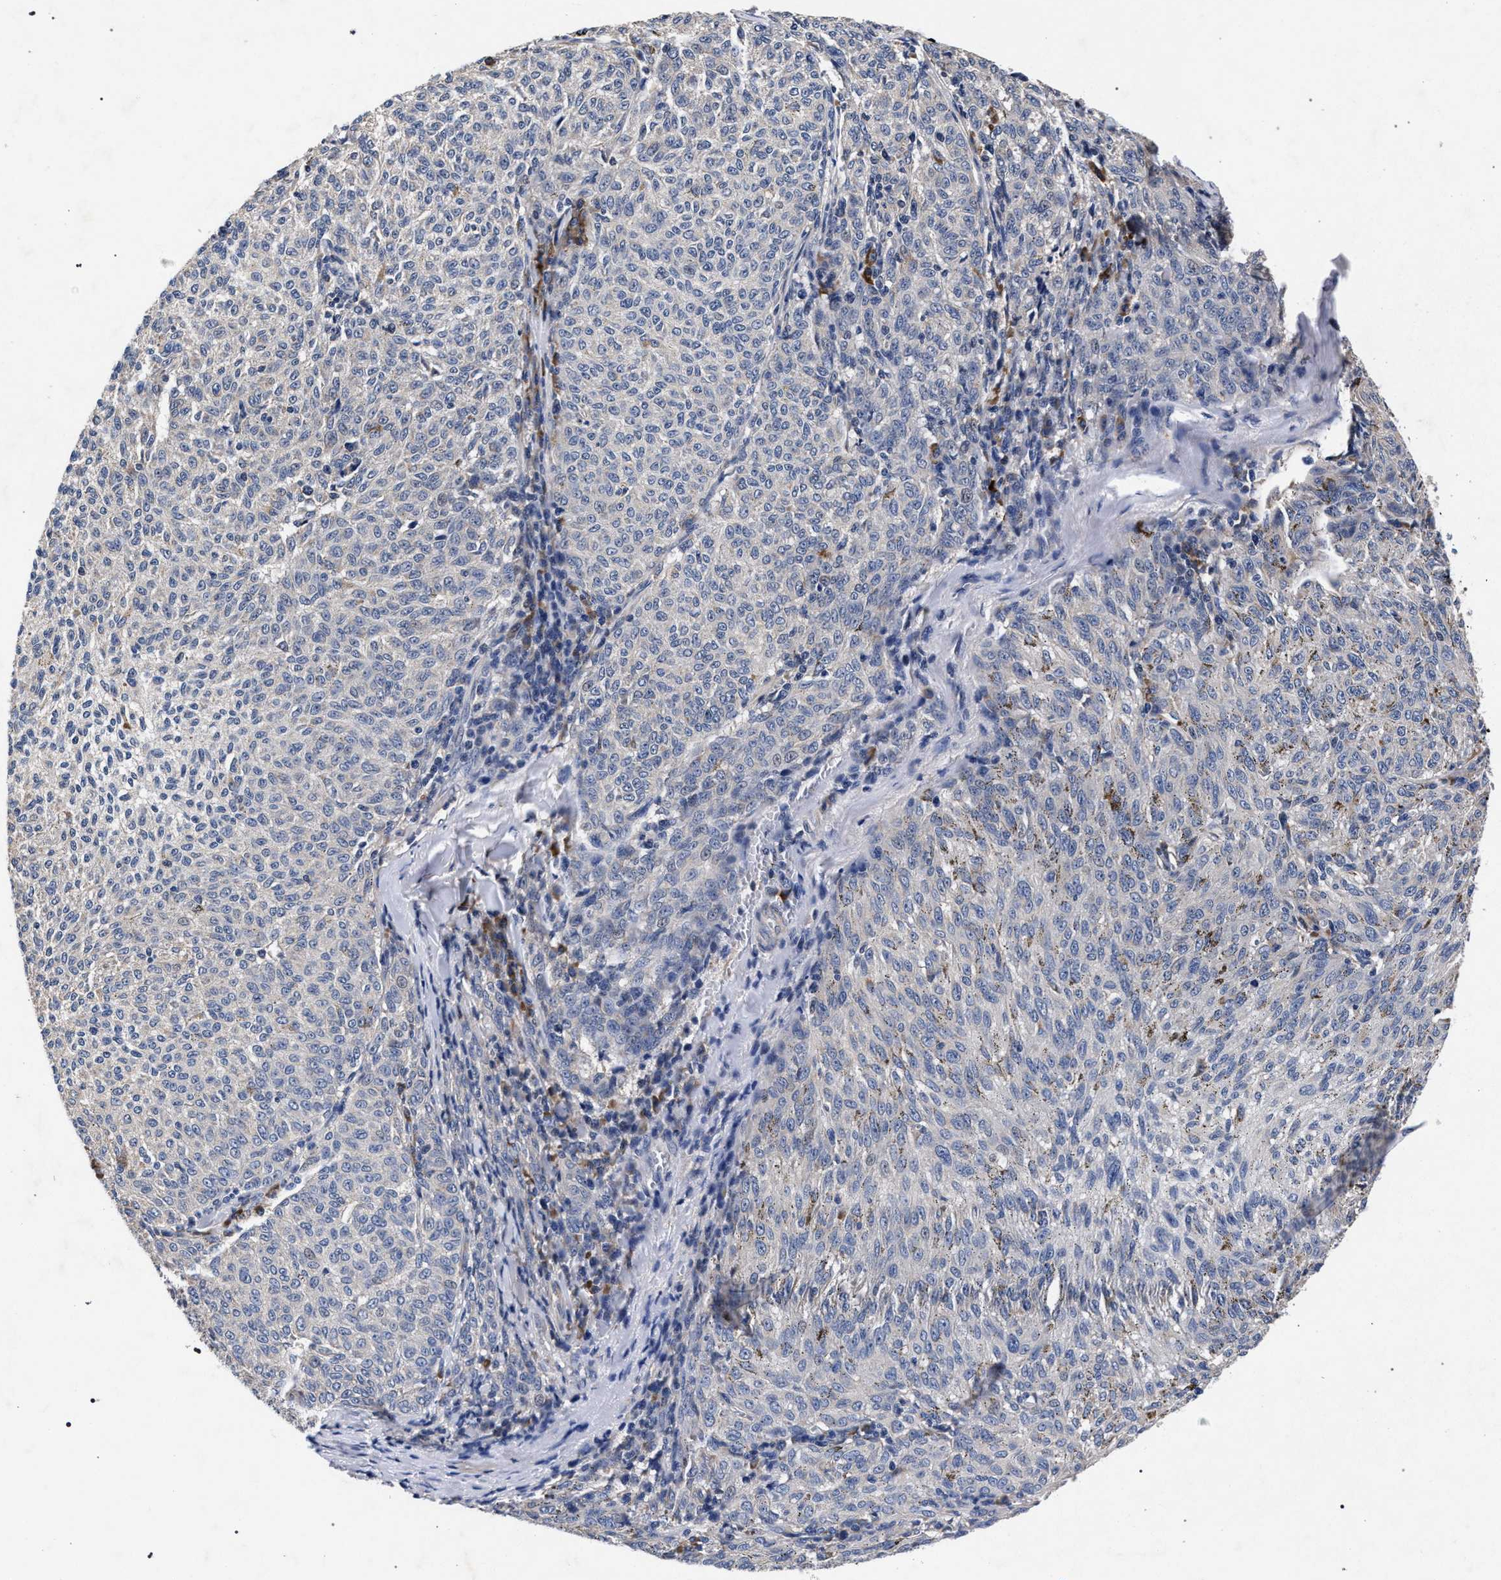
{"staining": {"intensity": "negative", "quantity": "none", "location": "none"}, "tissue": "melanoma", "cell_type": "Tumor cells", "image_type": "cancer", "snomed": [{"axis": "morphology", "description": "Malignant melanoma, NOS"}, {"axis": "topography", "description": "Skin"}], "caption": "A photomicrograph of malignant melanoma stained for a protein displays no brown staining in tumor cells.", "gene": "CFAP95", "patient": {"sex": "female", "age": 72}}